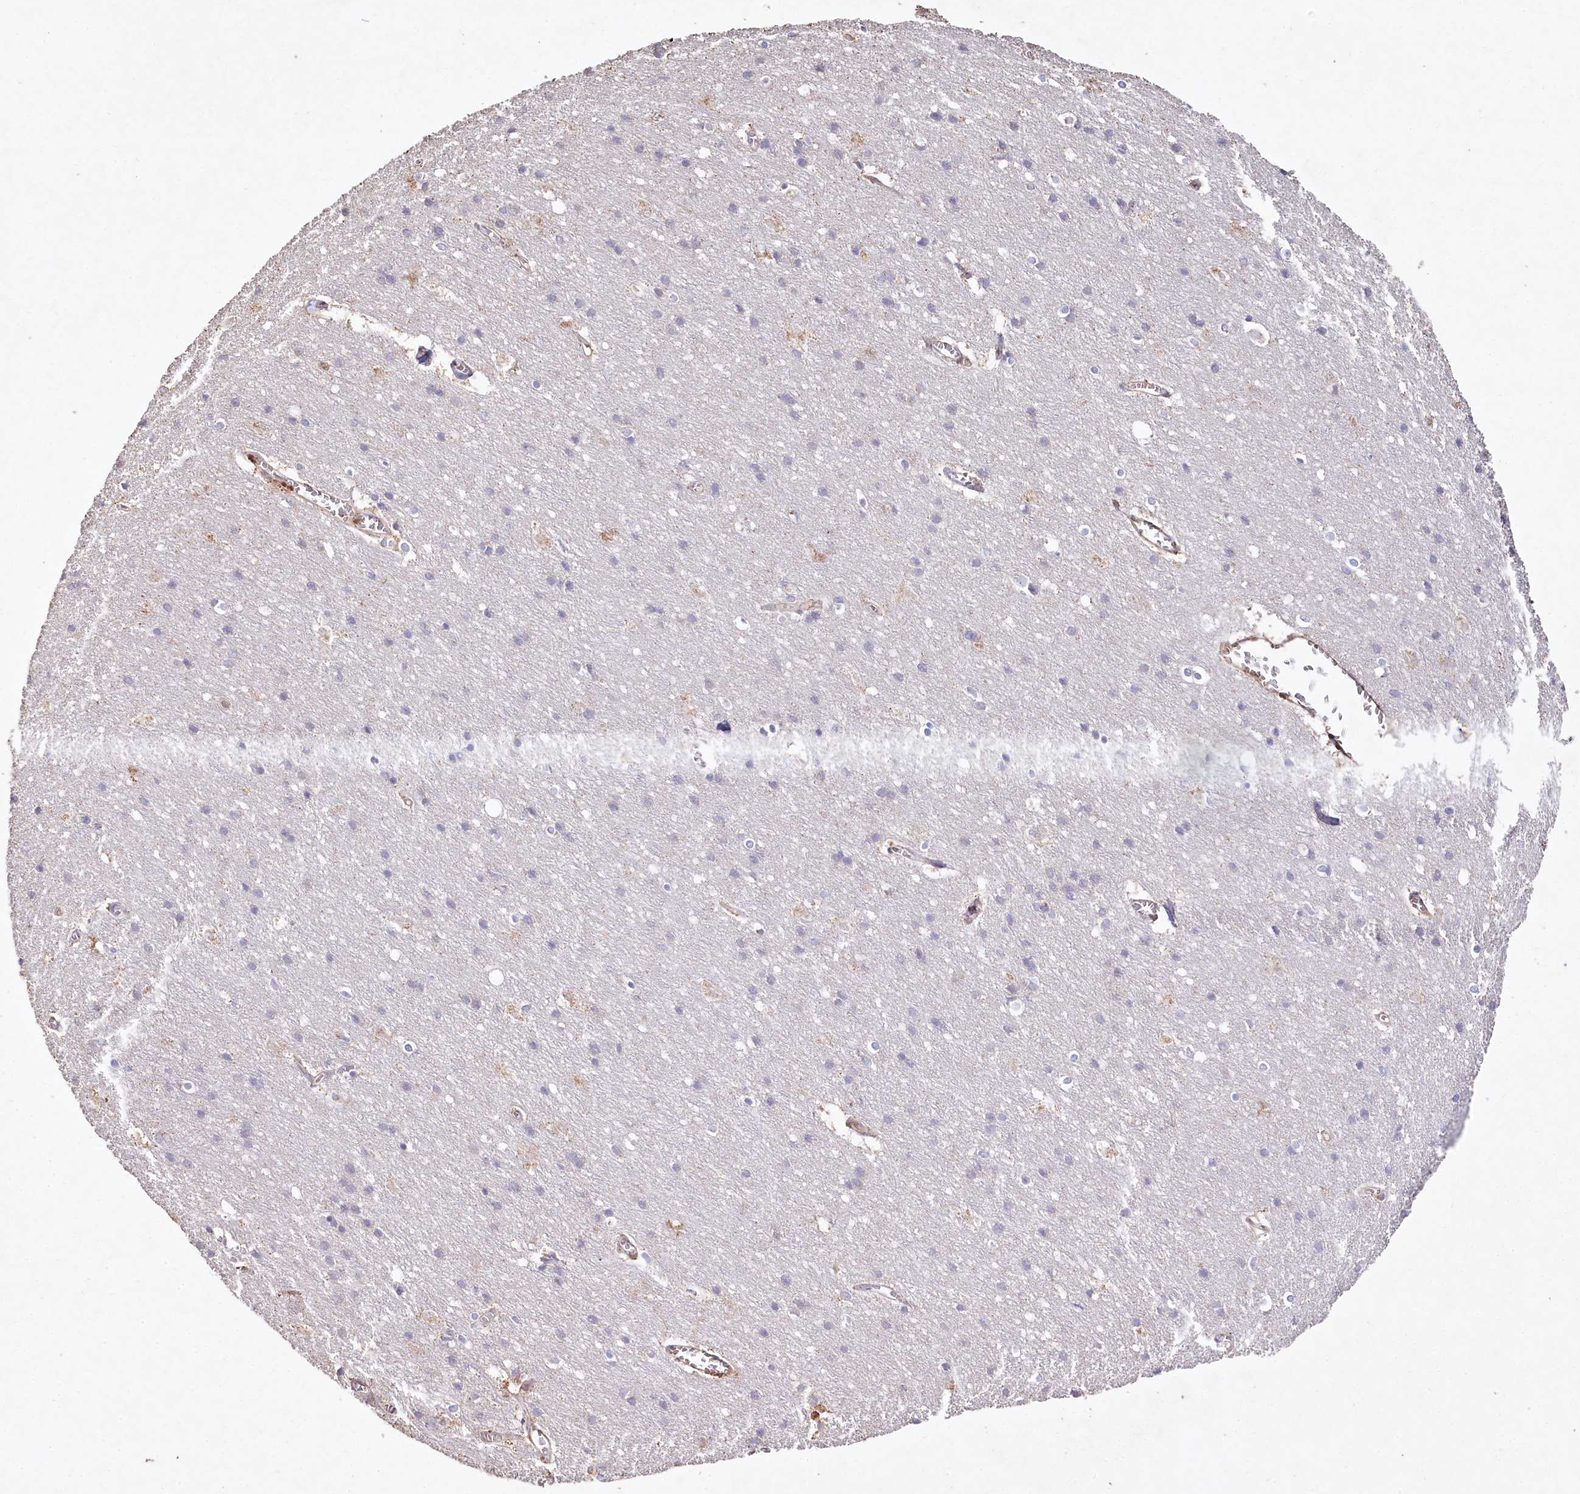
{"staining": {"intensity": "weak", "quantity": "25%-75%", "location": "cytoplasmic/membranous"}, "tissue": "cerebral cortex", "cell_type": "Endothelial cells", "image_type": "normal", "snomed": [{"axis": "morphology", "description": "Normal tissue, NOS"}, {"axis": "topography", "description": "Cerebral cortex"}], "caption": "The photomicrograph exhibits staining of unremarkable cerebral cortex, revealing weak cytoplasmic/membranous protein staining (brown color) within endothelial cells.", "gene": "RBP5", "patient": {"sex": "male", "age": 54}}